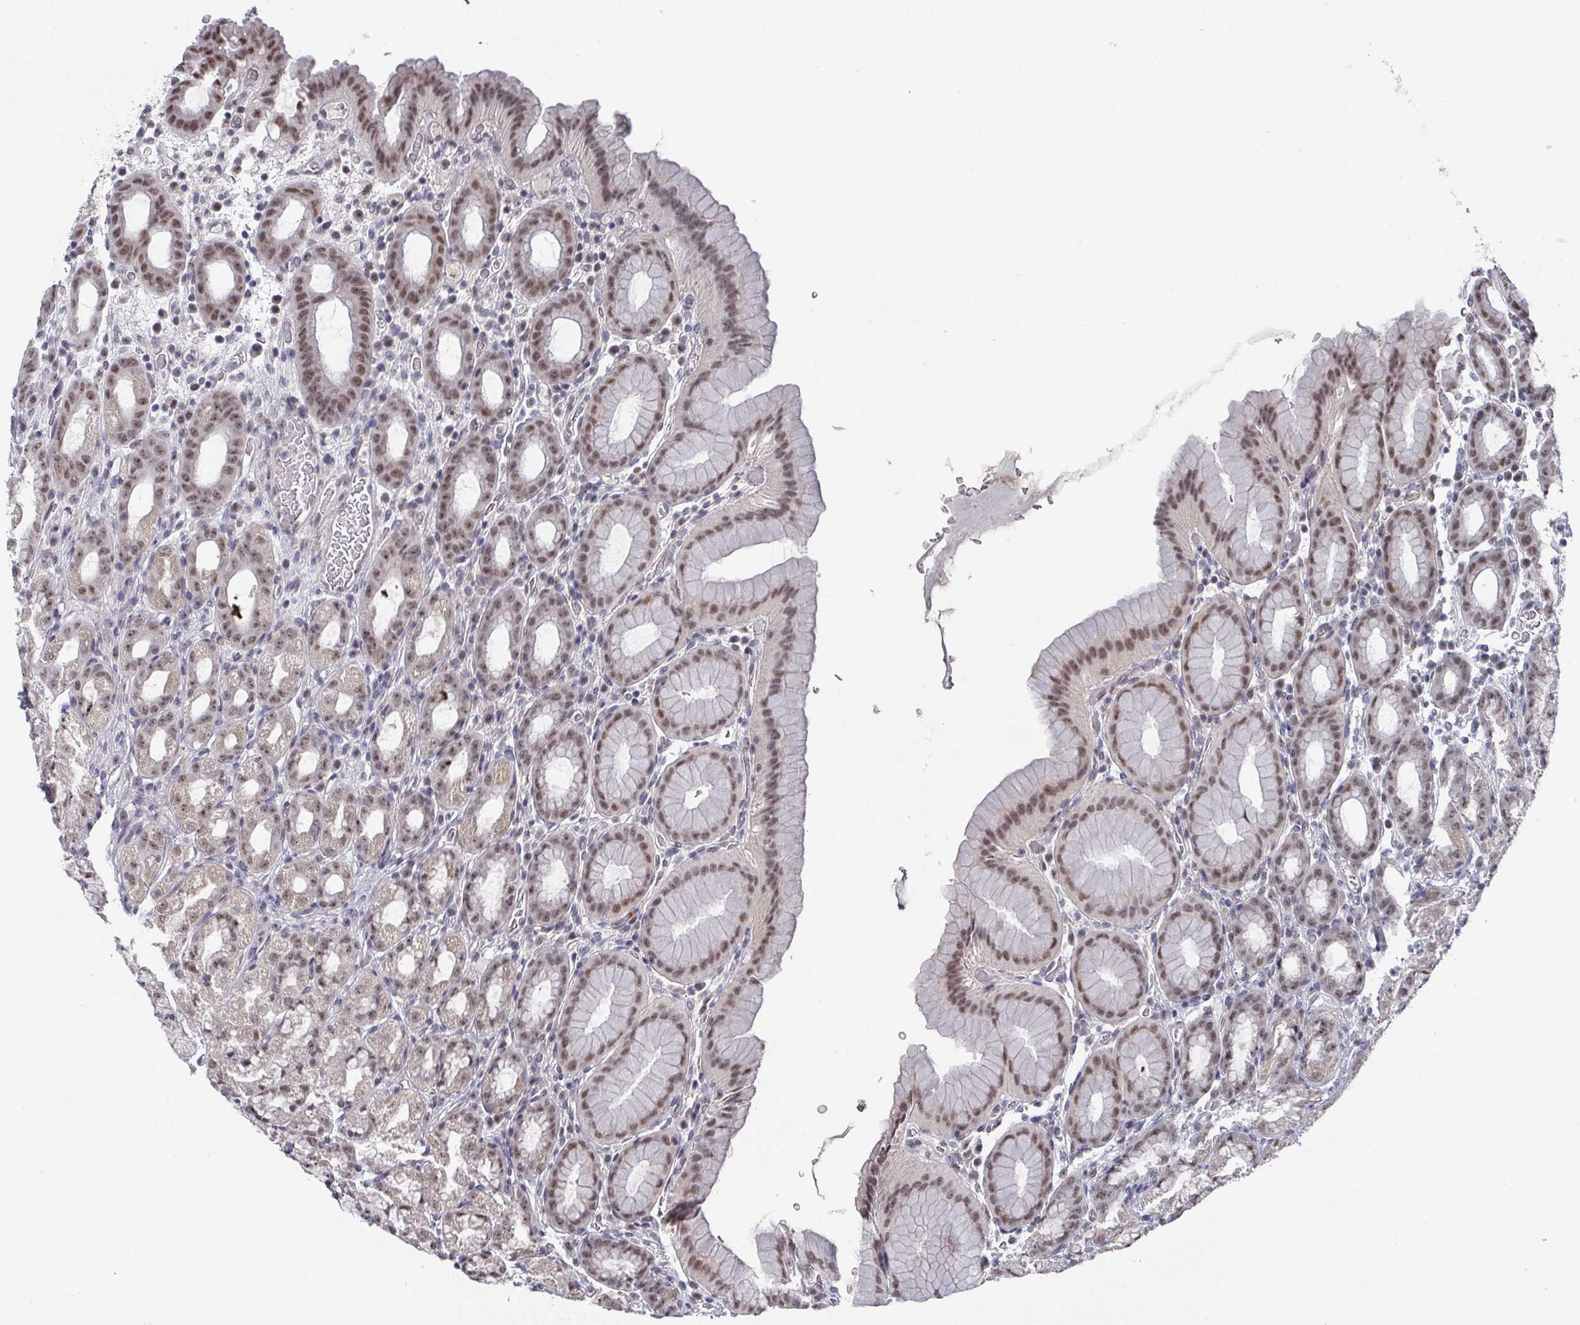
{"staining": {"intensity": "moderate", "quantity": ">75%", "location": "nuclear"}, "tissue": "stomach", "cell_type": "Glandular cells", "image_type": "normal", "snomed": [{"axis": "morphology", "description": "Normal tissue, NOS"}, {"axis": "topography", "description": "Stomach, upper"}, {"axis": "topography", "description": "Stomach, lower"}, {"axis": "topography", "description": "Small intestine"}], "caption": "An immunohistochemistry (IHC) image of normal tissue is shown. Protein staining in brown shows moderate nuclear positivity in stomach within glandular cells.", "gene": "ZNF654", "patient": {"sex": "male", "age": 68}}